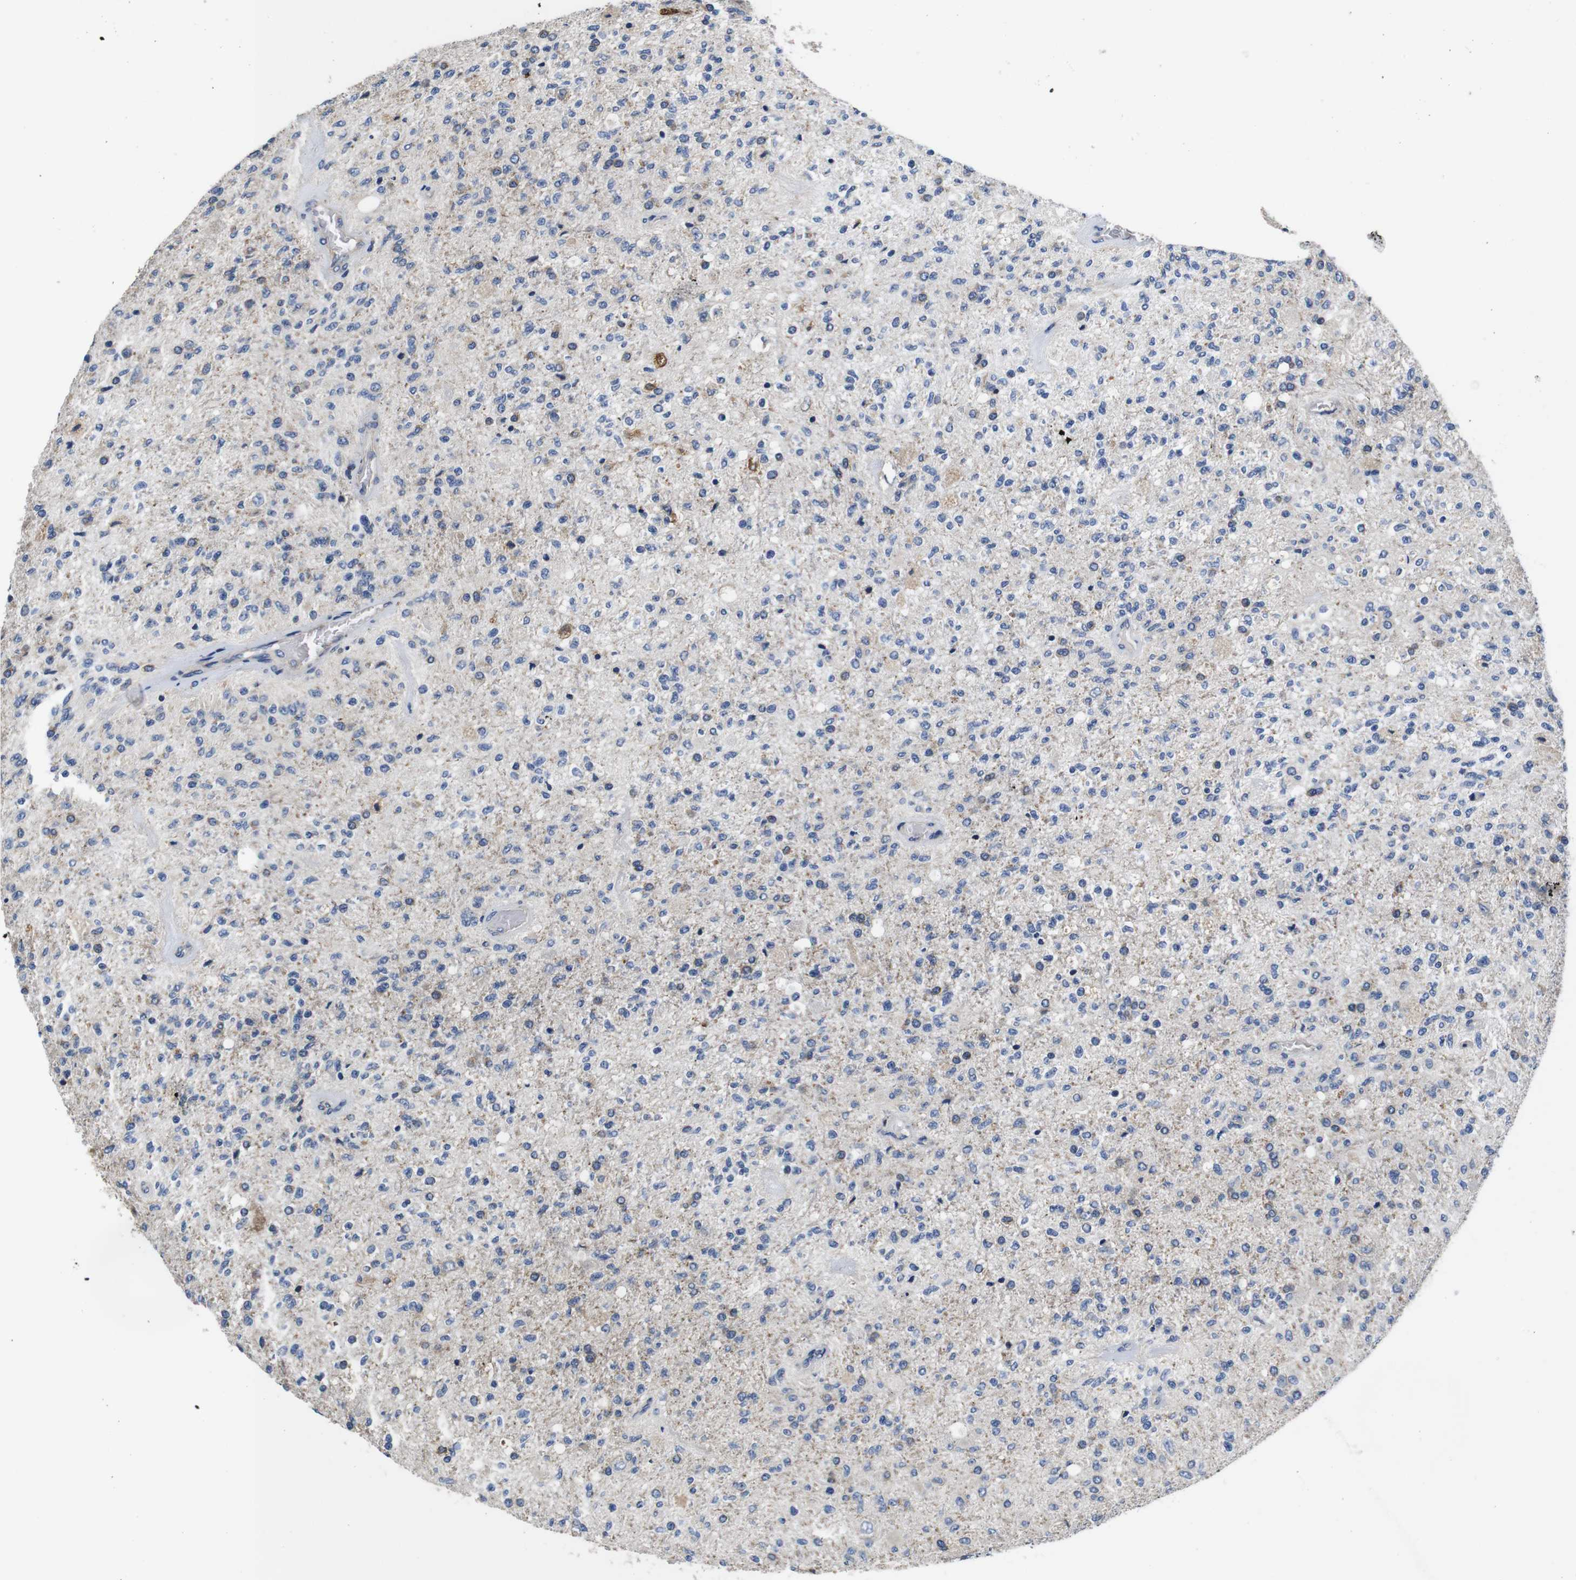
{"staining": {"intensity": "negative", "quantity": "none", "location": "none"}, "tissue": "glioma", "cell_type": "Tumor cells", "image_type": "cancer", "snomed": [{"axis": "morphology", "description": "Normal tissue, NOS"}, {"axis": "morphology", "description": "Glioma, malignant, High grade"}, {"axis": "topography", "description": "Cerebral cortex"}], "caption": "The histopathology image shows no significant expression in tumor cells of glioma.", "gene": "MARCHF7", "patient": {"sex": "male", "age": 77}}